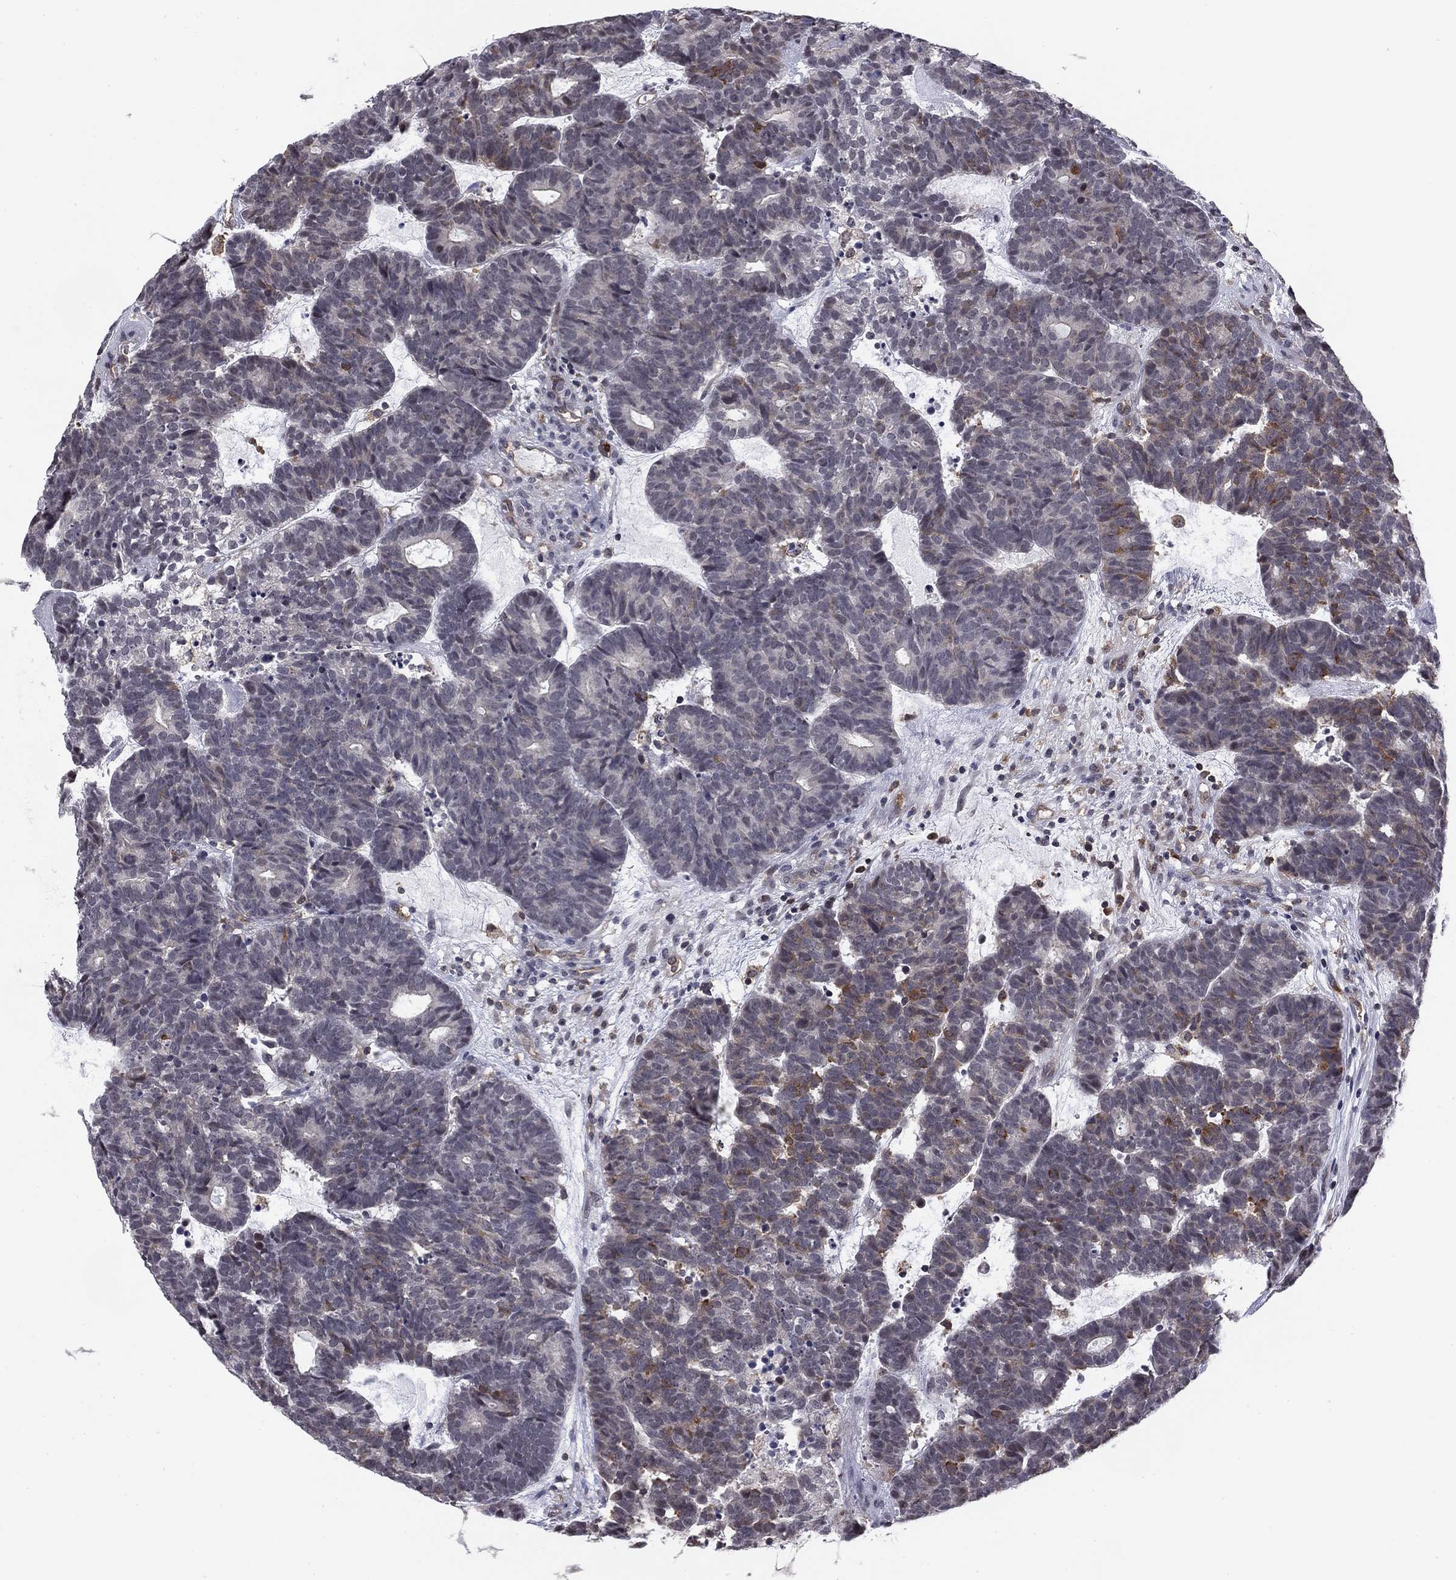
{"staining": {"intensity": "negative", "quantity": "none", "location": "none"}, "tissue": "head and neck cancer", "cell_type": "Tumor cells", "image_type": "cancer", "snomed": [{"axis": "morphology", "description": "Adenocarcinoma, NOS"}, {"axis": "topography", "description": "Head-Neck"}], "caption": "The image demonstrates no staining of tumor cells in head and neck cancer. (DAB (3,3'-diaminobenzidine) immunohistochemistry (IHC) with hematoxylin counter stain).", "gene": "PLCB2", "patient": {"sex": "female", "age": 81}}